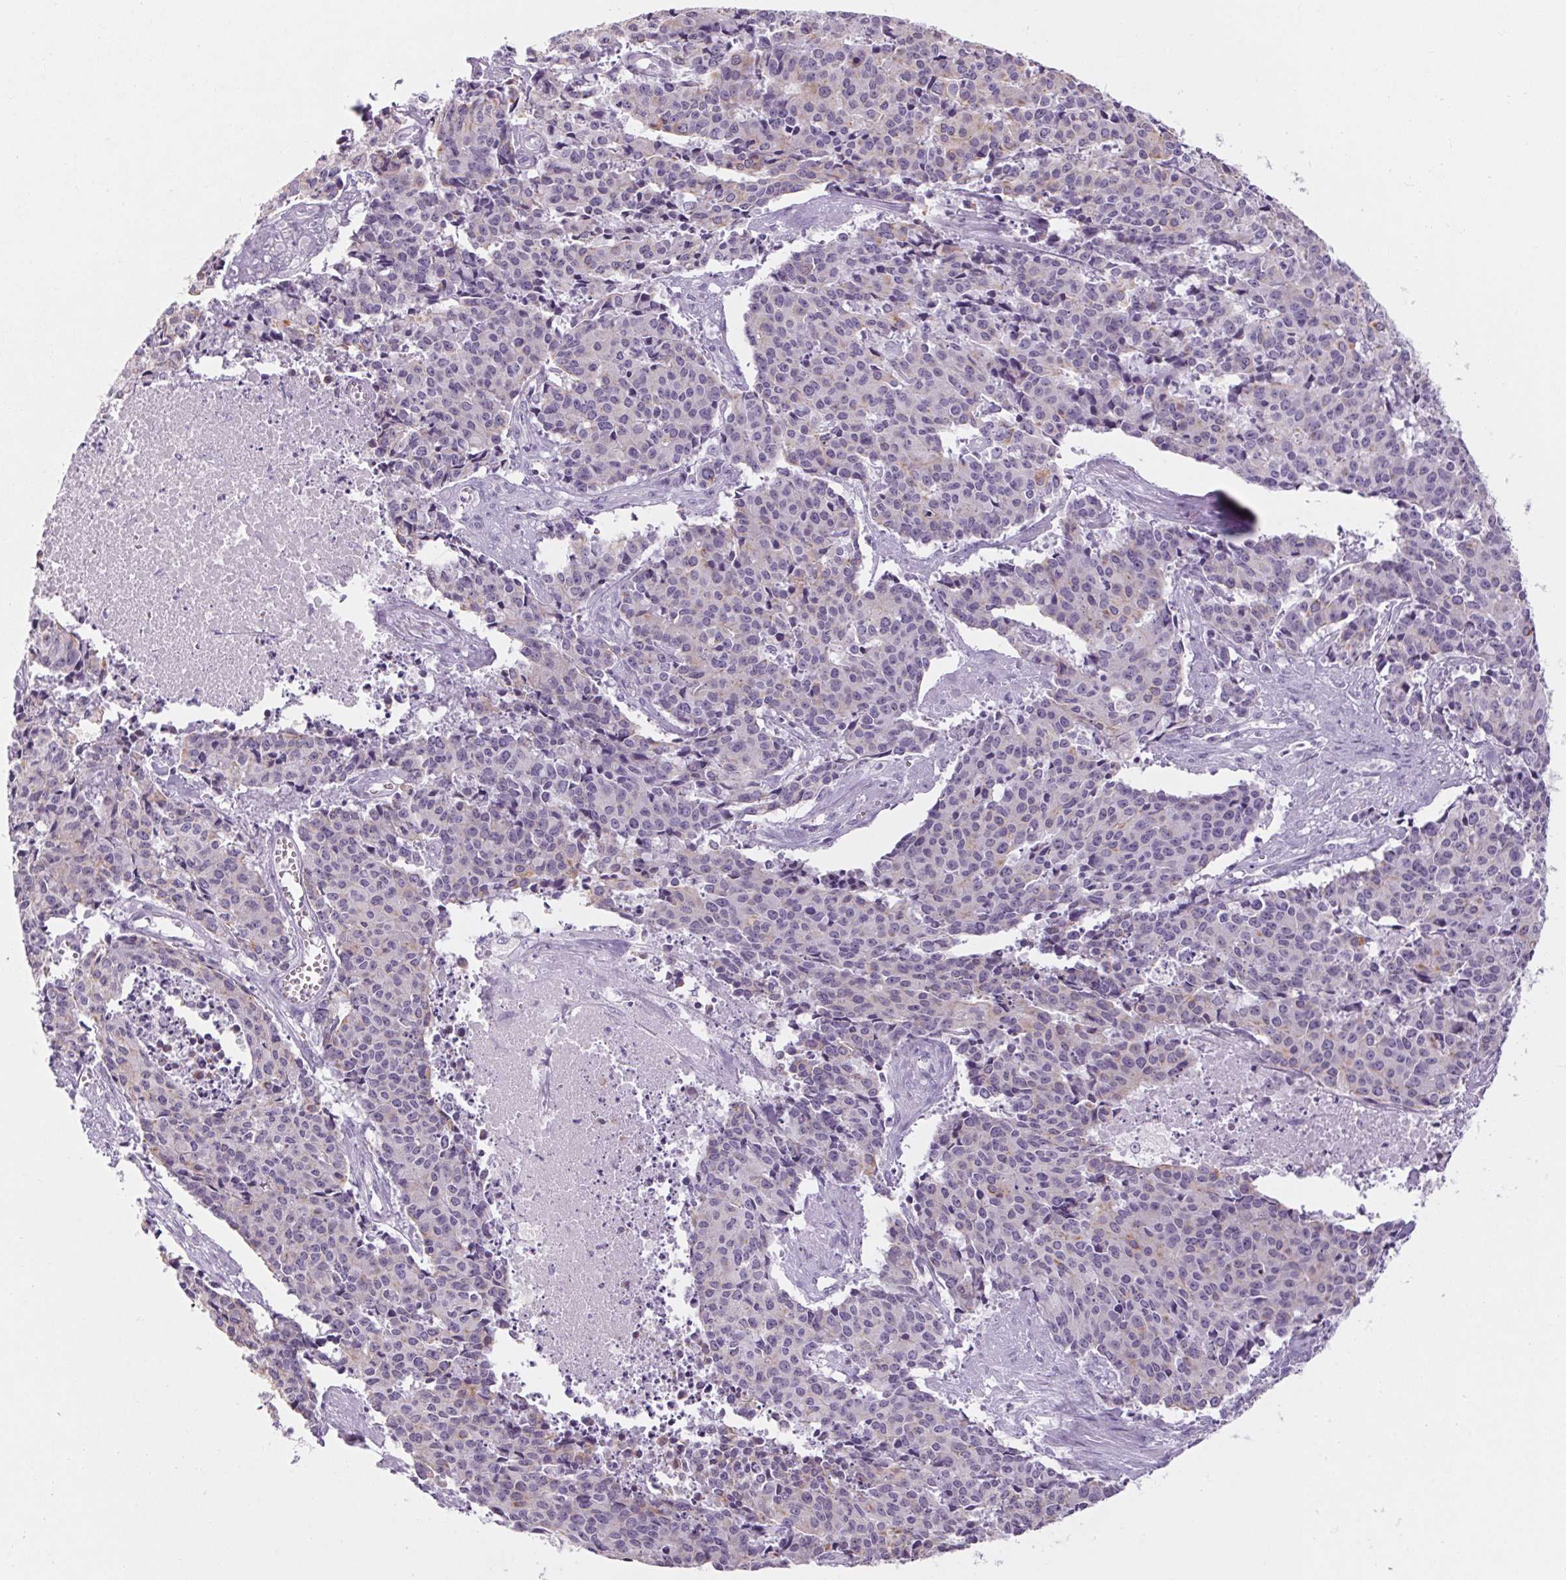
{"staining": {"intensity": "weak", "quantity": "<25%", "location": "cytoplasmic/membranous"}, "tissue": "cervical cancer", "cell_type": "Tumor cells", "image_type": "cancer", "snomed": [{"axis": "morphology", "description": "Squamous cell carcinoma, NOS"}, {"axis": "topography", "description": "Cervix"}], "caption": "The IHC micrograph has no significant staining in tumor cells of cervical cancer (squamous cell carcinoma) tissue.", "gene": "RPTN", "patient": {"sex": "female", "age": 28}}